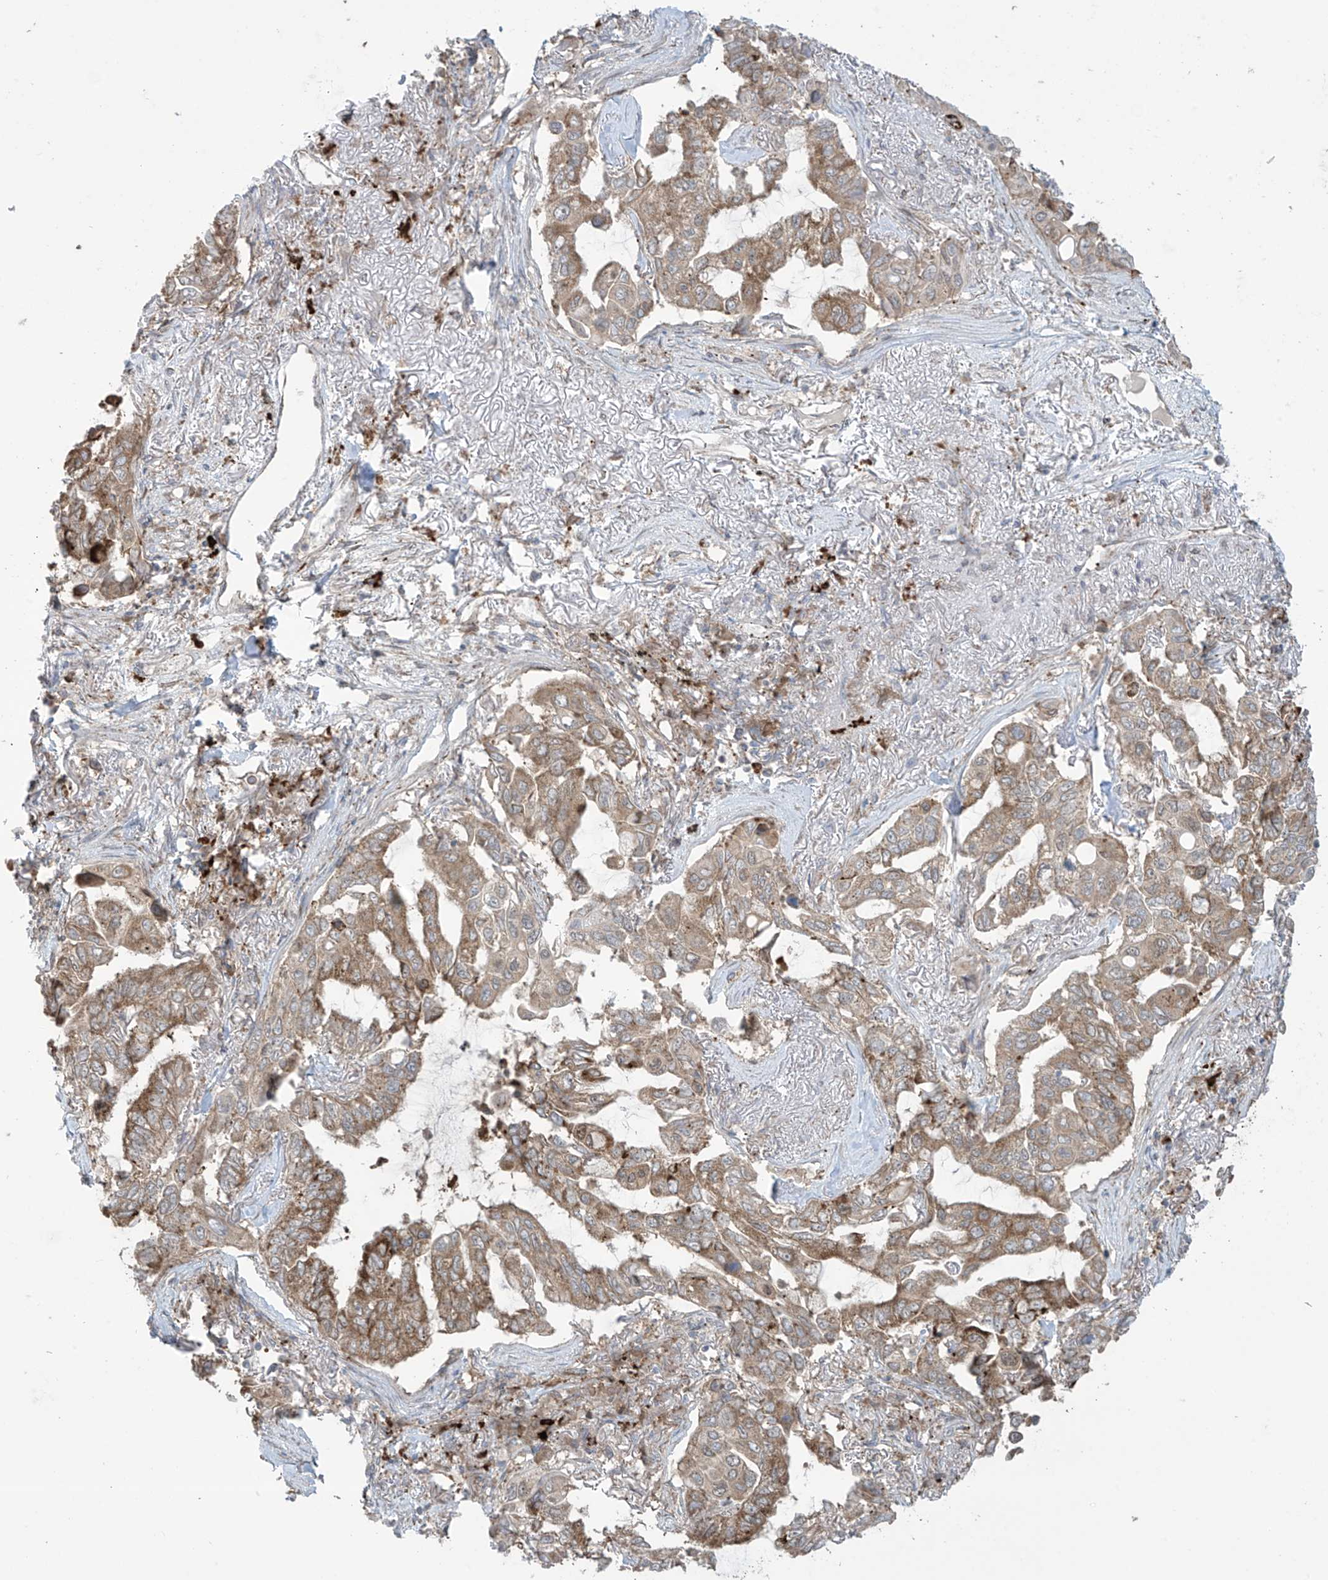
{"staining": {"intensity": "moderate", "quantity": ">75%", "location": "cytoplasmic/membranous"}, "tissue": "lung cancer", "cell_type": "Tumor cells", "image_type": "cancer", "snomed": [{"axis": "morphology", "description": "Adenocarcinoma, NOS"}, {"axis": "topography", "description": "Lung"}], "caption": "A photomicrograph of lung cancer stained for a protein exhibits moderate cytoplasmic/membranous brown staining in tumor cells. The staining is performed using DAB (3,3'-diaminobenzidine) brown chromogen to label protein expression. The nuclei are counter-stained blue using hematoxylin.", "gene": "PPAT", "patient": {"sex": "male", "age": 64}}